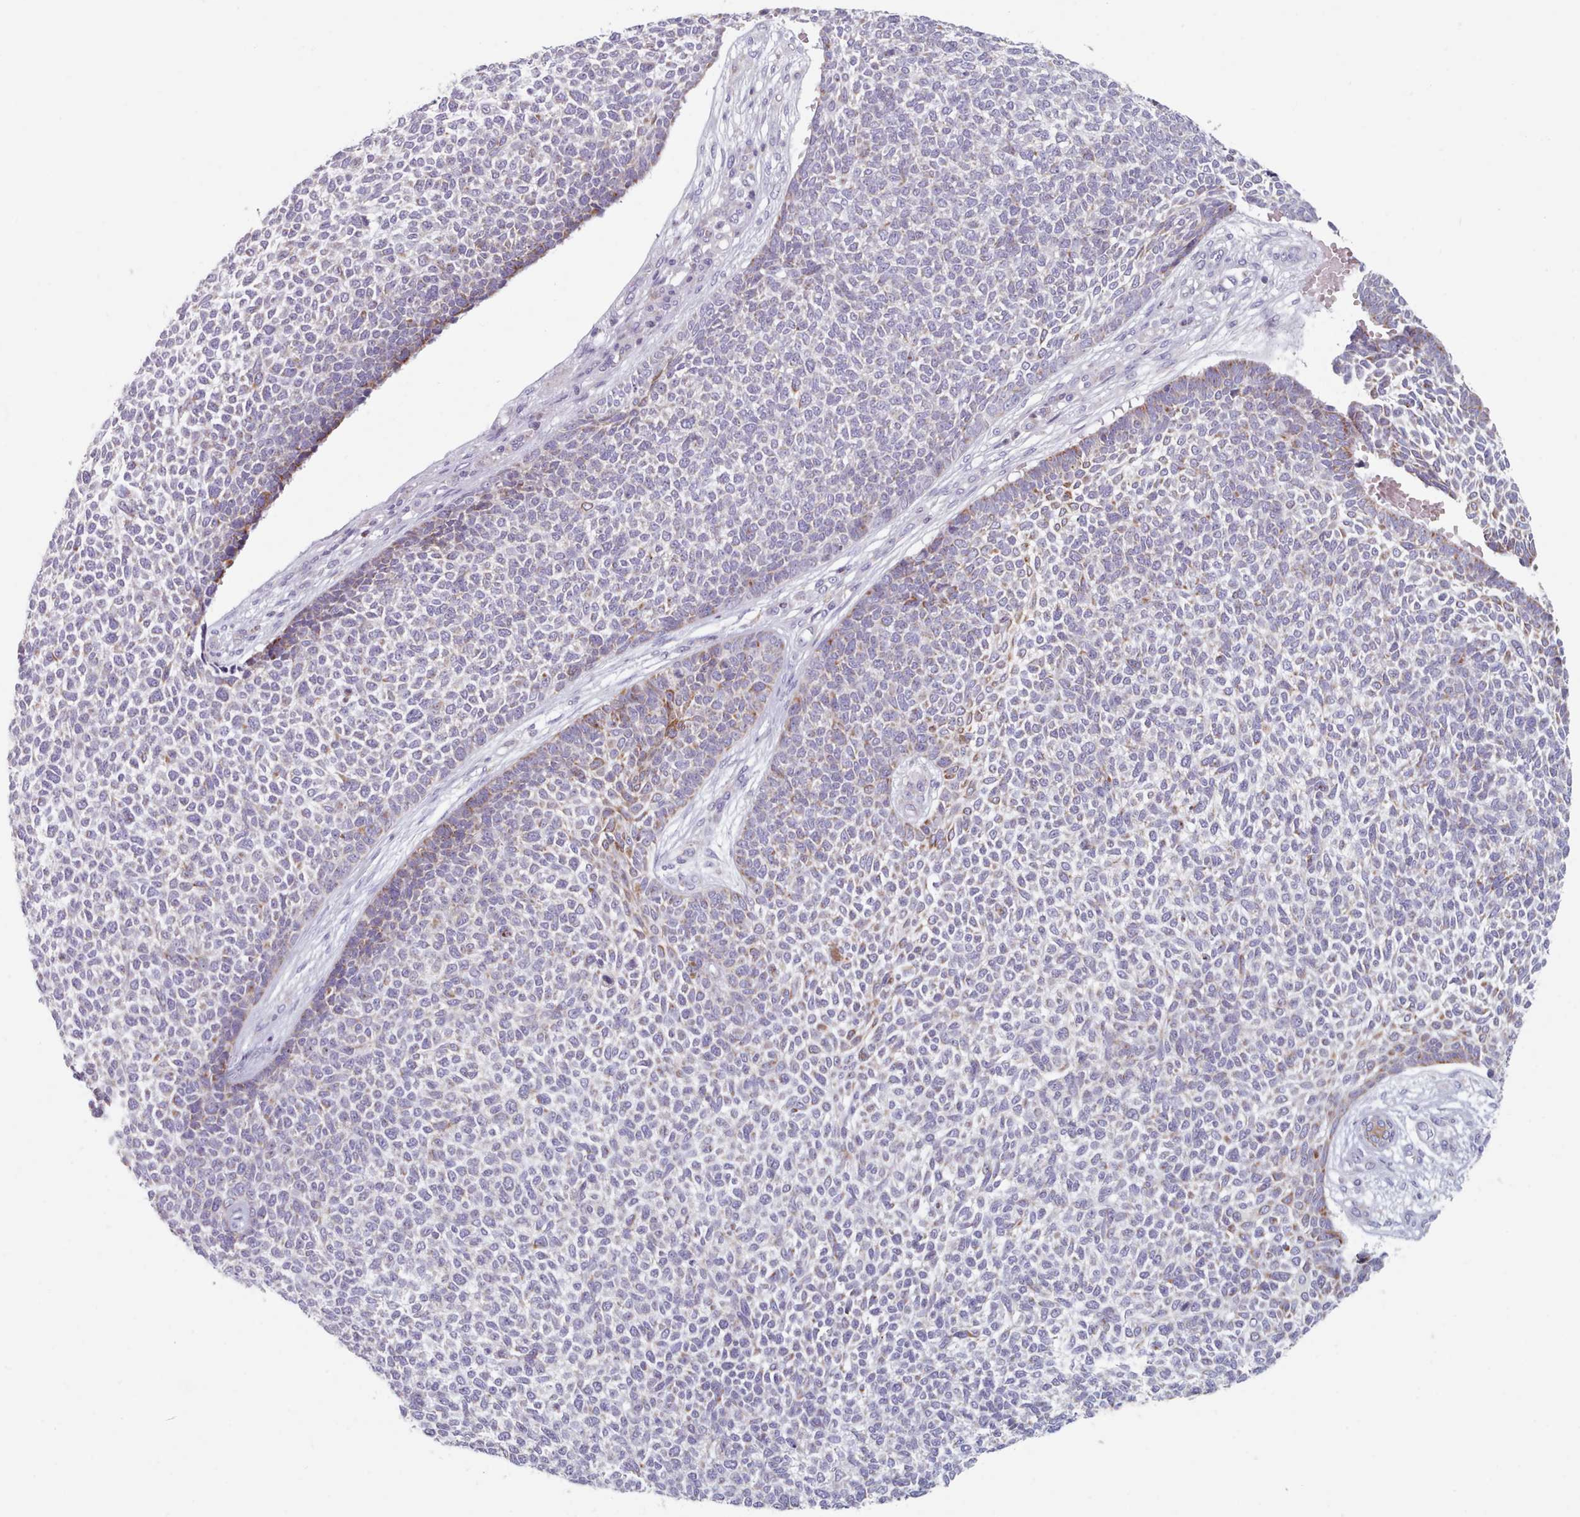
{"staining": {"intensity": "moderate", "quantity": "<25%", "location": "cytoplasmic/membranous"}, "tissue": "skin cancer", "cell_type": "Tumor cells", "image_type": "cancer", "snomed": [{"axis": "morphology", "description": "Basal cell carcinoma"}, {"axis": "topography", "description": "Skin"}], "caption": "IHC histopathology image of skin cancer (basal cell carcinoma) stained for a protein (brown), which displays low levels of moderate cytoplasmic/membranous expression in about <25% of tumor cells.", "gene": "FAM170B", "patient": {"sex": "female", "age": 84}}